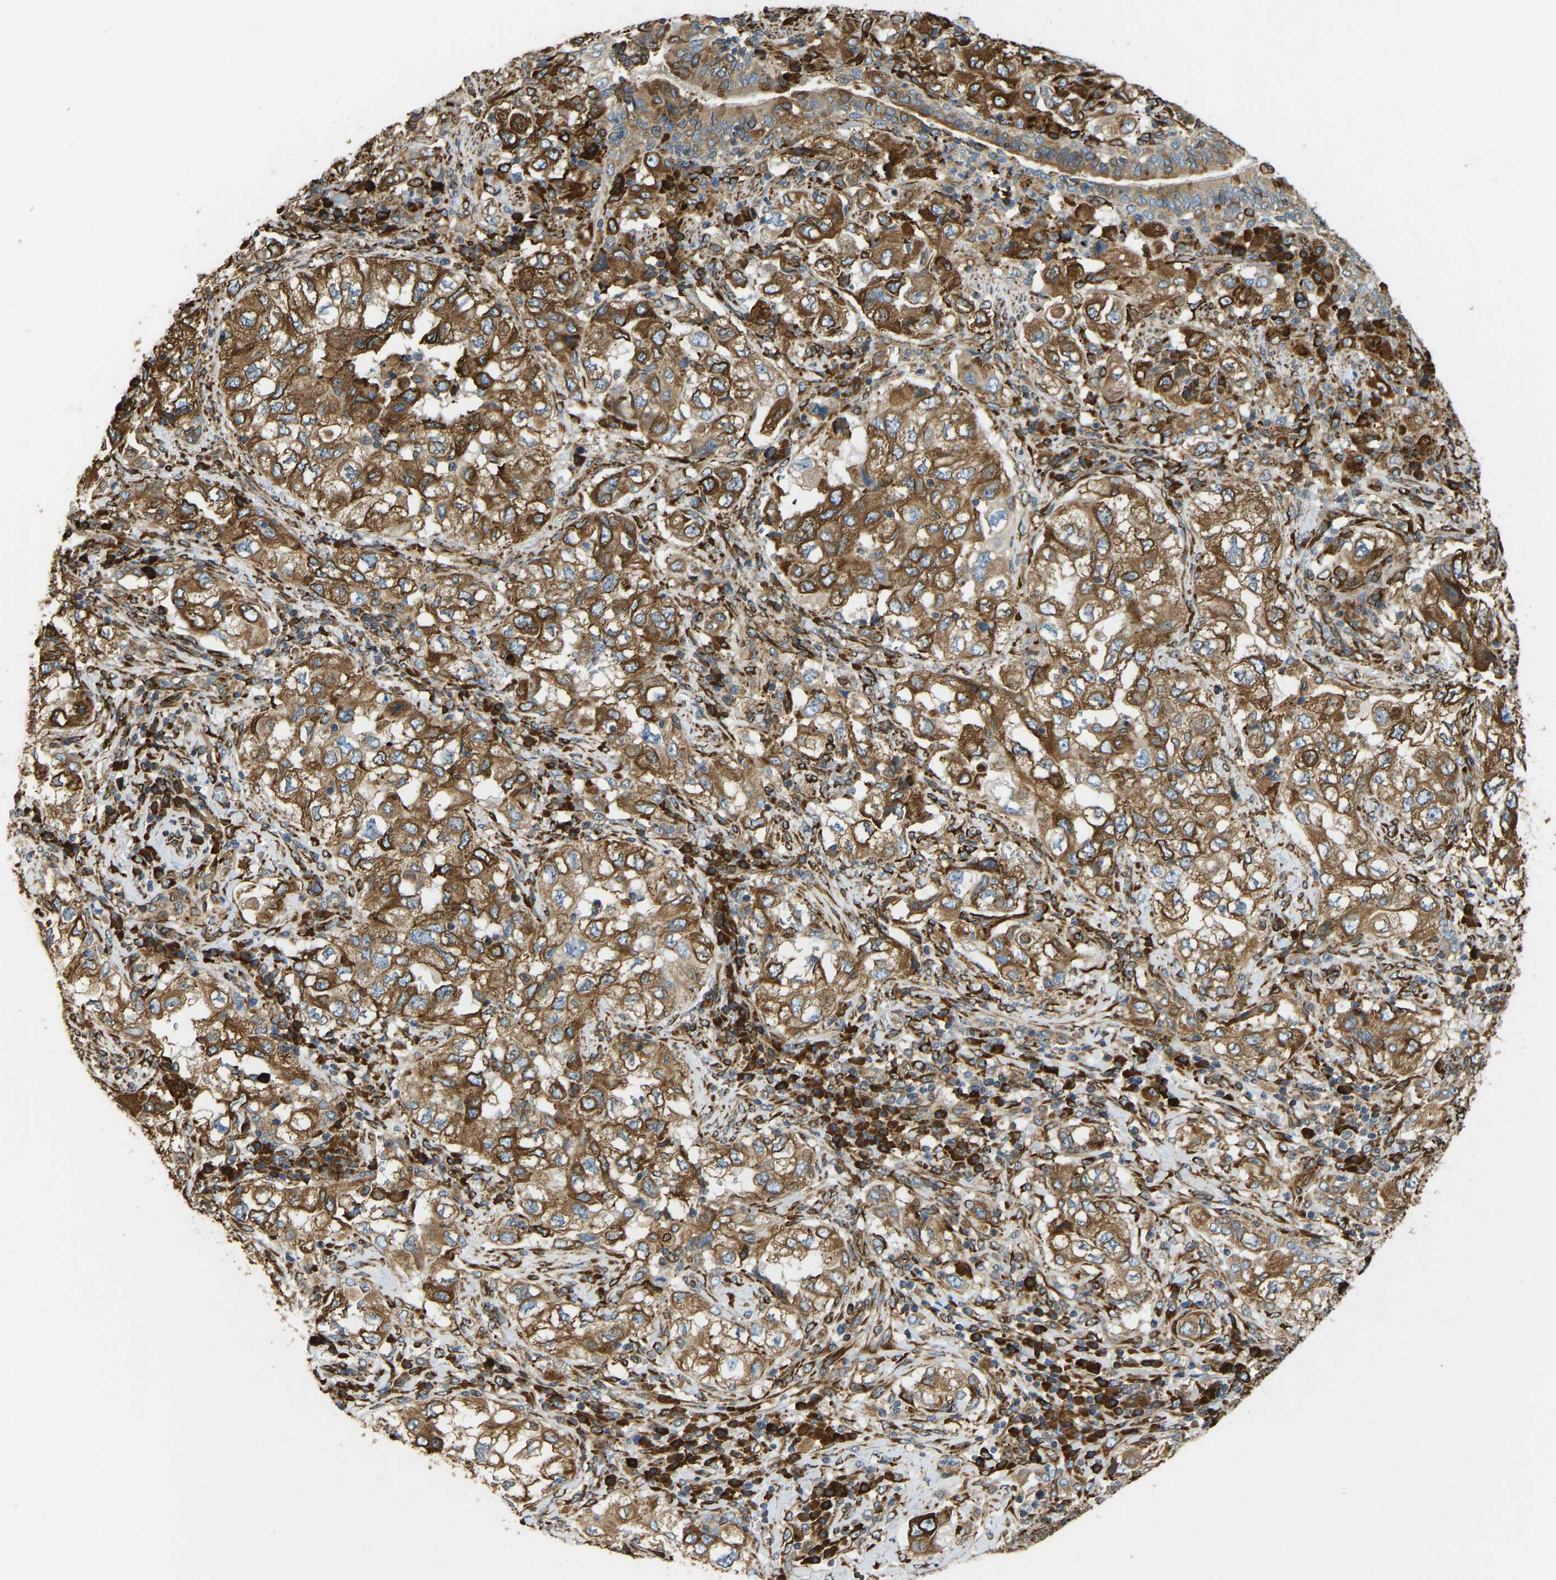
{"staining": {"intensity": "moderate", "quantity": ">75%", "location": "cytoplasmic/membranous"}, "tissue": "lung cancer", "cell_type": "Tumor cells", "image_type": "cancer", "snomed": [{"axis": "morphology", "description": "Adenocarcinoma, NOS"}, {"axis": "topography", "description": "Lung"}], "caption": "This image displays lung cancer stained with IHC to label a protein in brown. The cytoplasmic/membranous of tumor cells show moderate positivity for the protein. Nuclei are counter-stained blue.", "gene": "BEX3", "patient": {"sex": "male", "age": 64}}